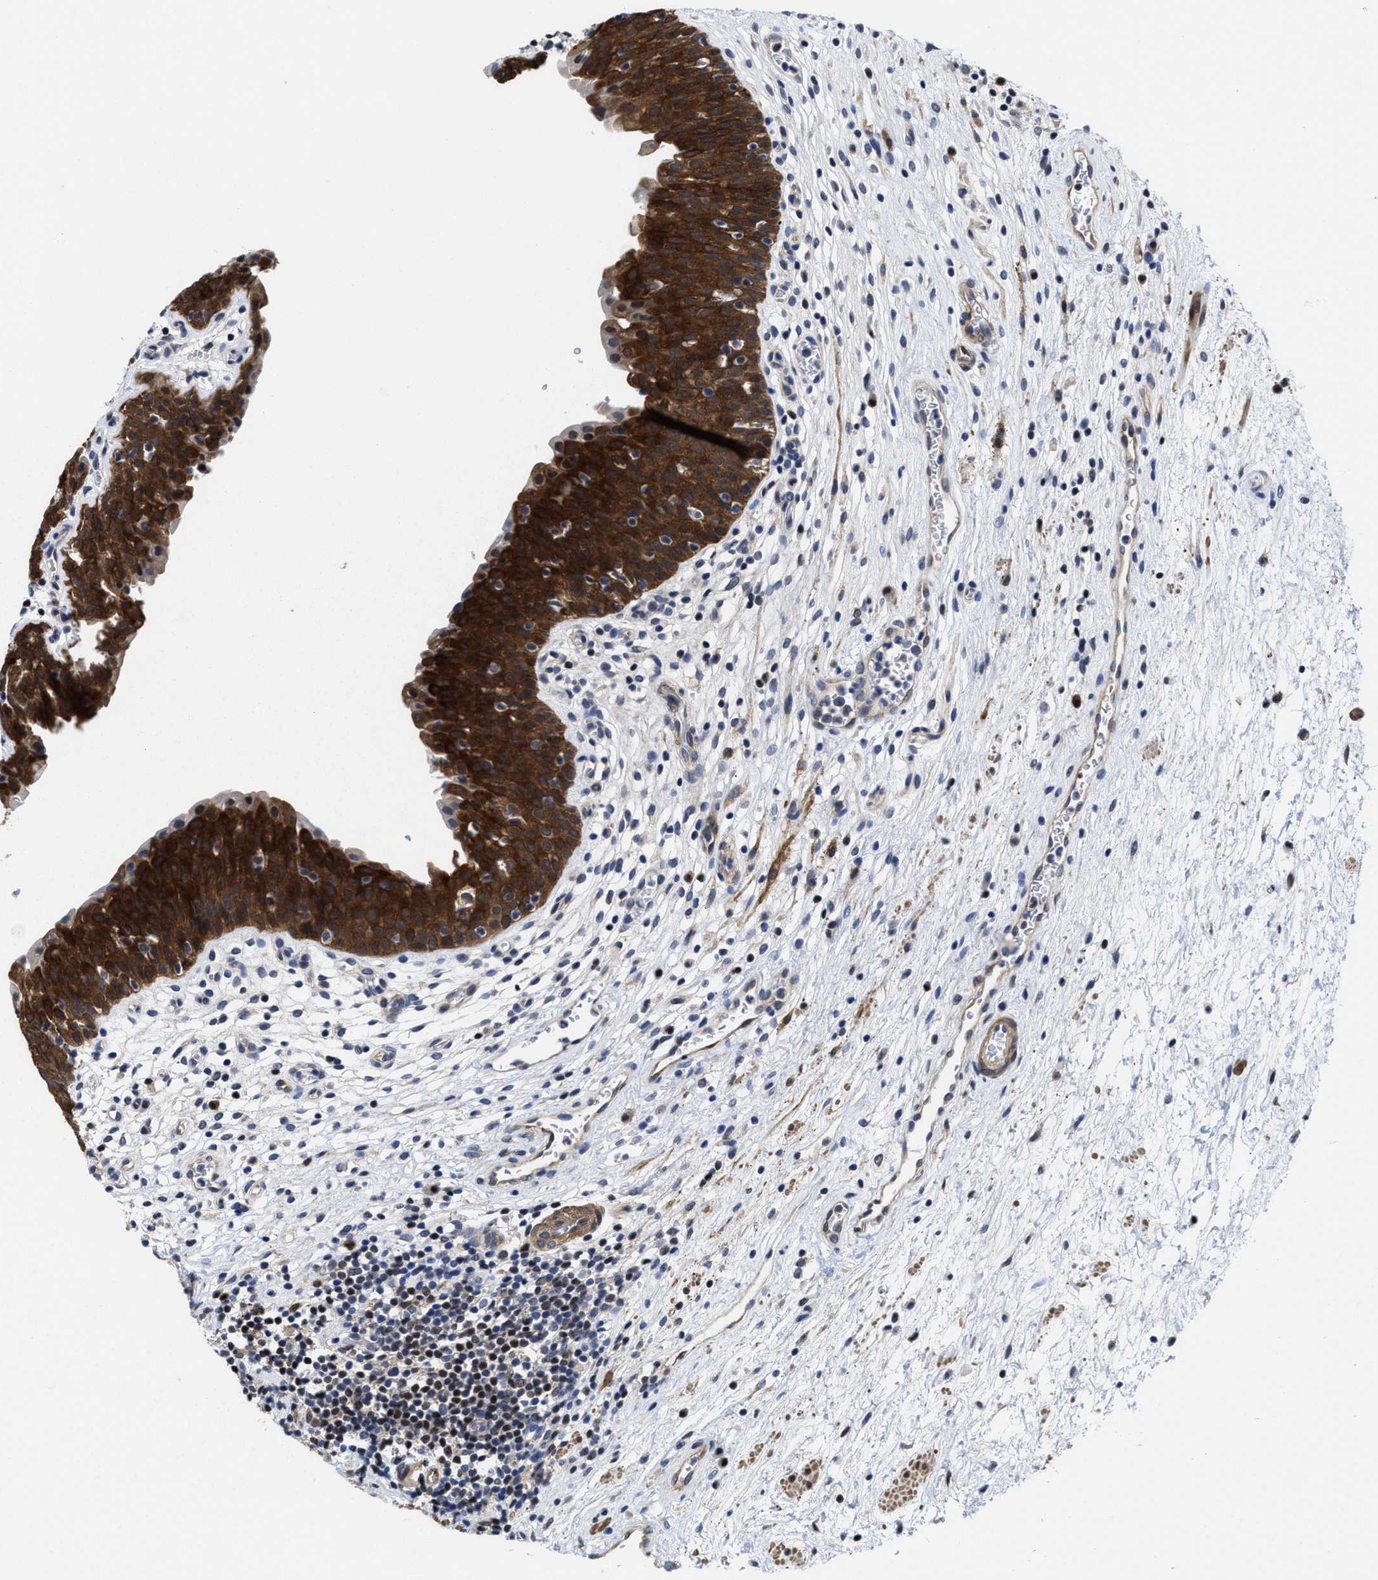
{"staining": {"intensity": "strong", "quantity": ">75%", "location": "cytoplasmic/membranous"}, "tissue": "urinary bladder", "cell_type": "Urothelial cells", "image_type": "normal", "snomed": [{"axis": "morphology", "description": "Normal tissue, NOS"}, {"axis": "topography", "description": "Urinary bladder"}], "caption": "Urinary bladder stained for a protein (brown) shows strong cytoplasmic/membranous positive staining in approximately >75% of urothelial cells.", "gene": "KIF12", "patient": {"sex": "male", "age": 37}}